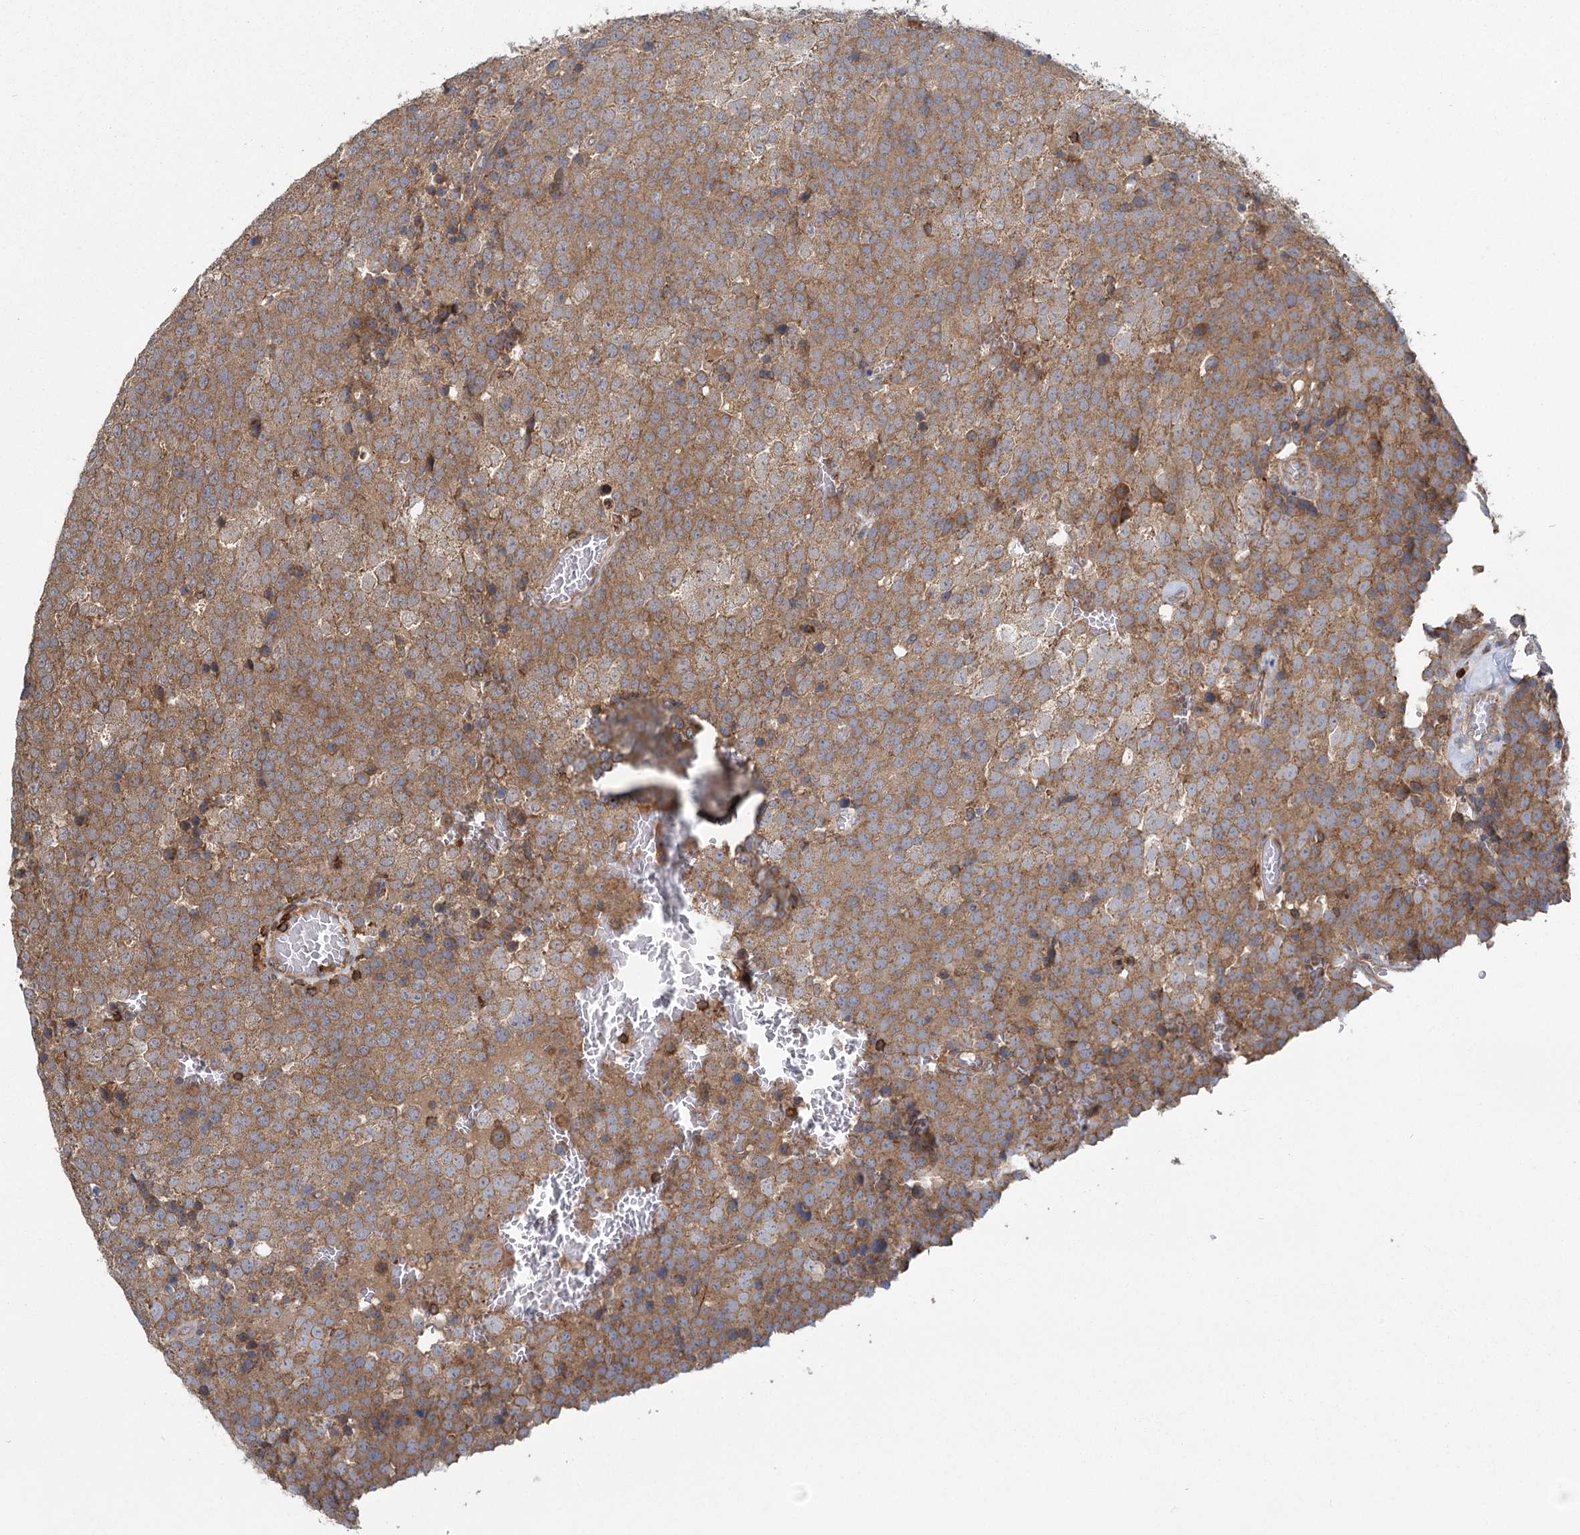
{"staining": {"intensity": "moderate", "quantity": ">75%", "location": "cytoplasmic/membranous"}, "tissue": "testis cancer", "cell_type": "Tumor cells", "image_type": "cancer", "snomed": [{"axis": "morphology", "description": "Seminoma, NOS"}, {"axis": "topography", "description": "Testis"}], "caption": "Protein expression analysis of testis cancer (seminoma) reveals moderate cytoplasmic/membranous staining in about >75% of tumor cells. (IHC, brightfield microscopy, high magnification).", "gene": "PLEKHA7", "patient": {"sex": "male", "age": 71}}